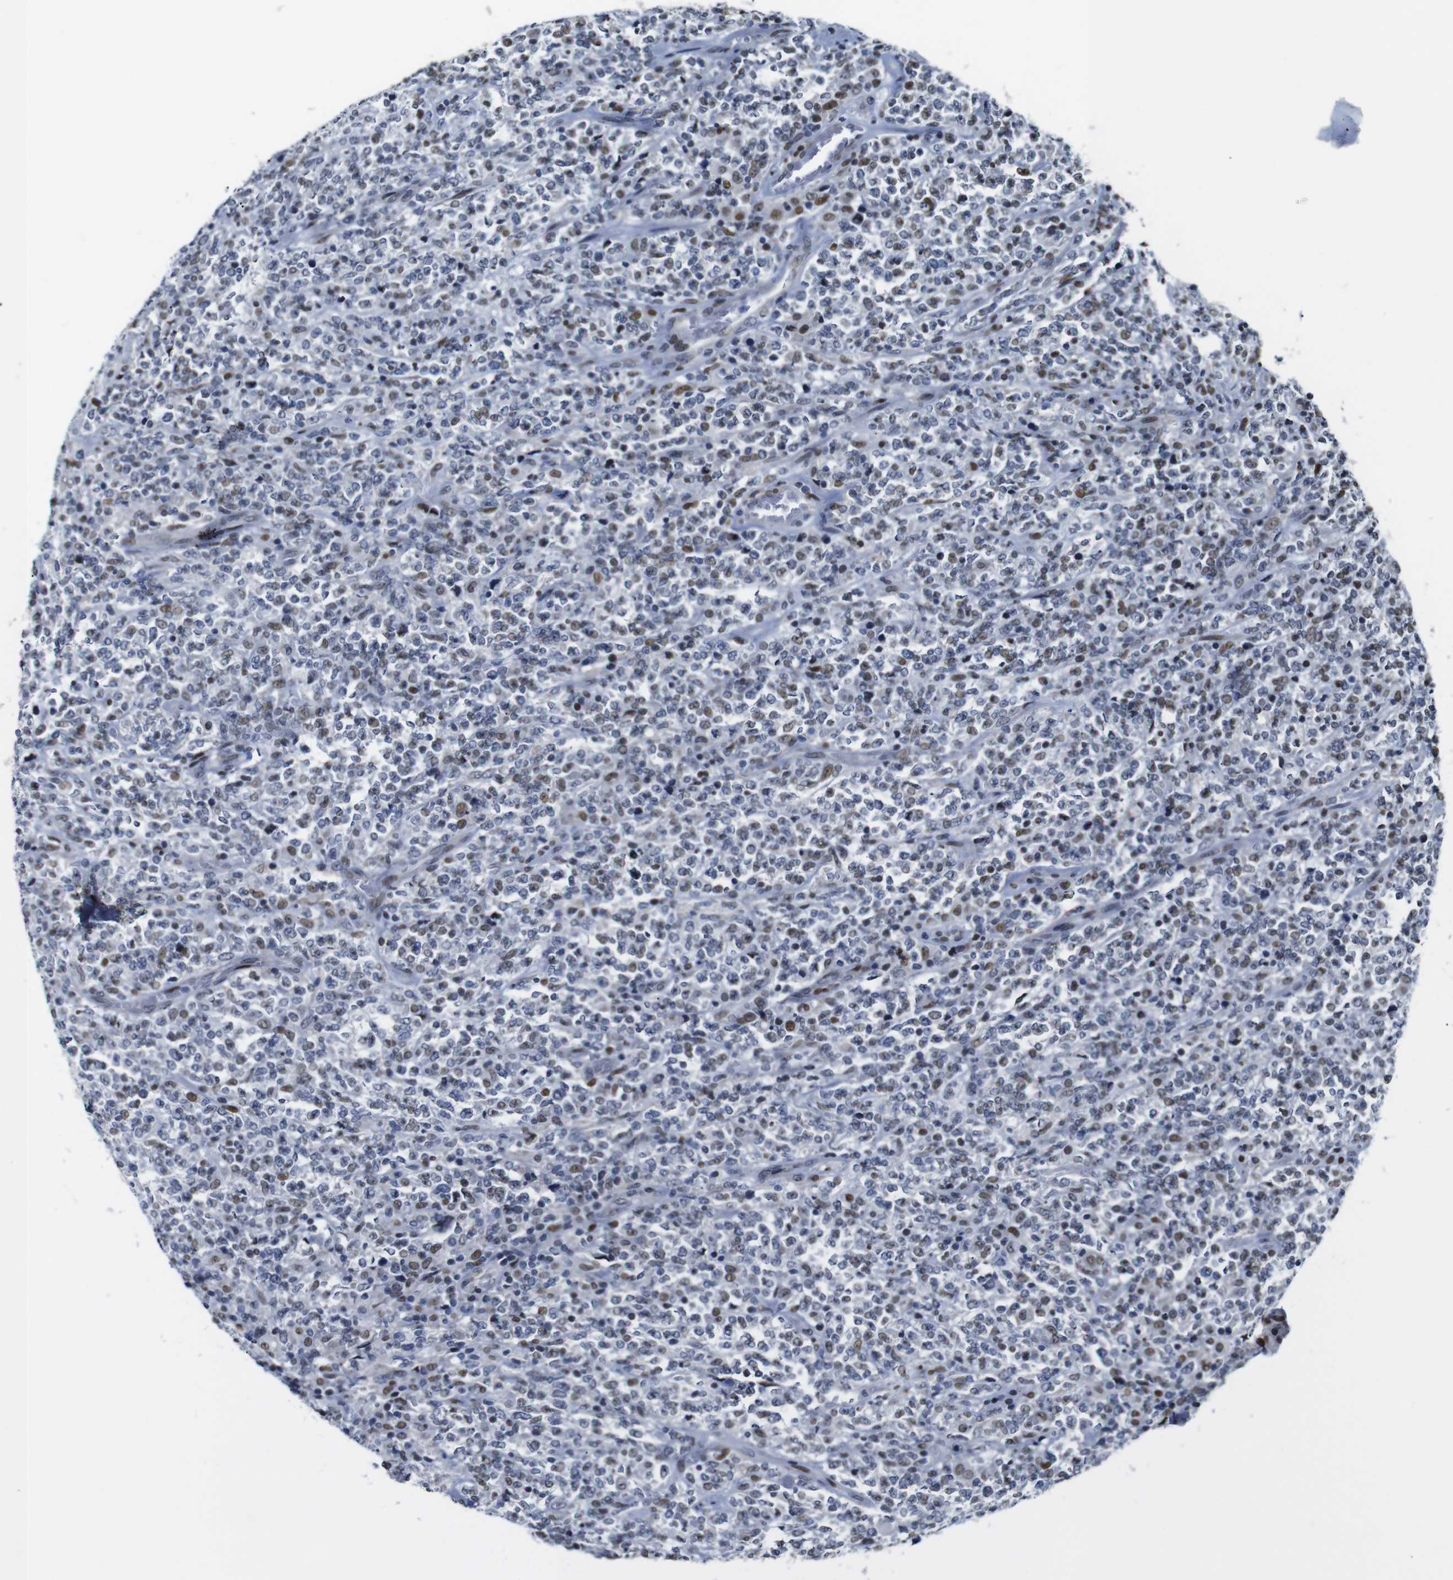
{"staining": {"intensity": "weak", "quantity": "25%-75%", "location": "nuclear"}, "tissue": "lymphoma", "cell_type": "Tumor cells", "image_type": "cancer", "snomed": [{"axis": "morphology", "description": "Malignant lymphoma, non-Hodgkin's type, High grade"}, {"axis": "topography", "description": "Soft tissue"}], "caption": "An image showing weak nuclear expression in about 25%-75% of tumor cells in lymphoma, as visualized by brown immunohistochemical staining.", "gene": "GATA6", "patient": {"sex": "male", "age": 18}}